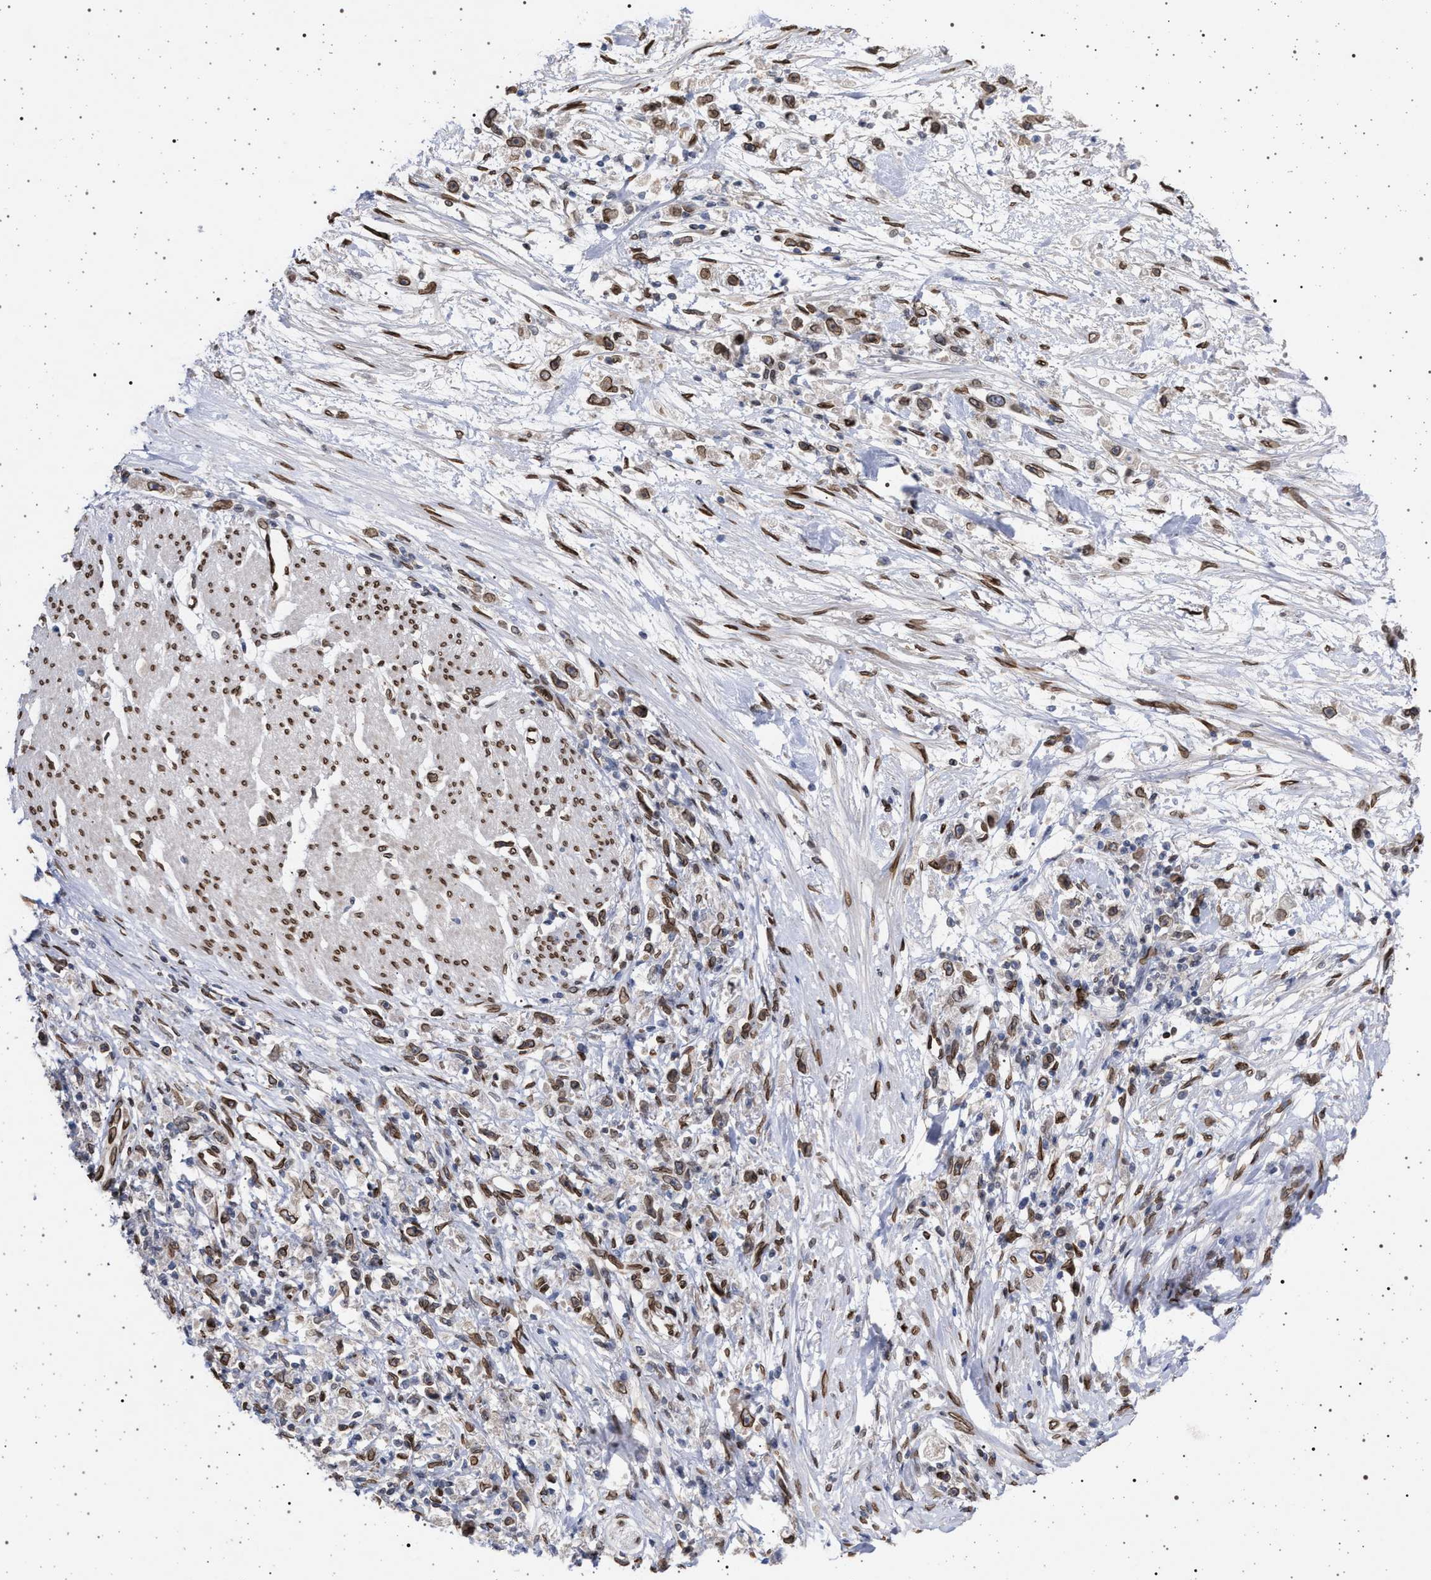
{"staining": {"intensity": "moderate", "quantity": ">75%", "location": "nuclear"}, "tissue": "stomach cancer", "cell_type": "Tumor cells", "image_type": "cancer", "snomed": [{"axis": "morphology", "description": "Adenocarcinoma, NOS"}, {"axis": "topography", "description": "Stomach"}], "caption": "Stomach cancer stained with immunohistochemistry (IHC) demonstrates moderate nuclear positivity in about >75% of tumor cells.", "gene": "ING2", "patient": {"sex": "female", "age": 59}}